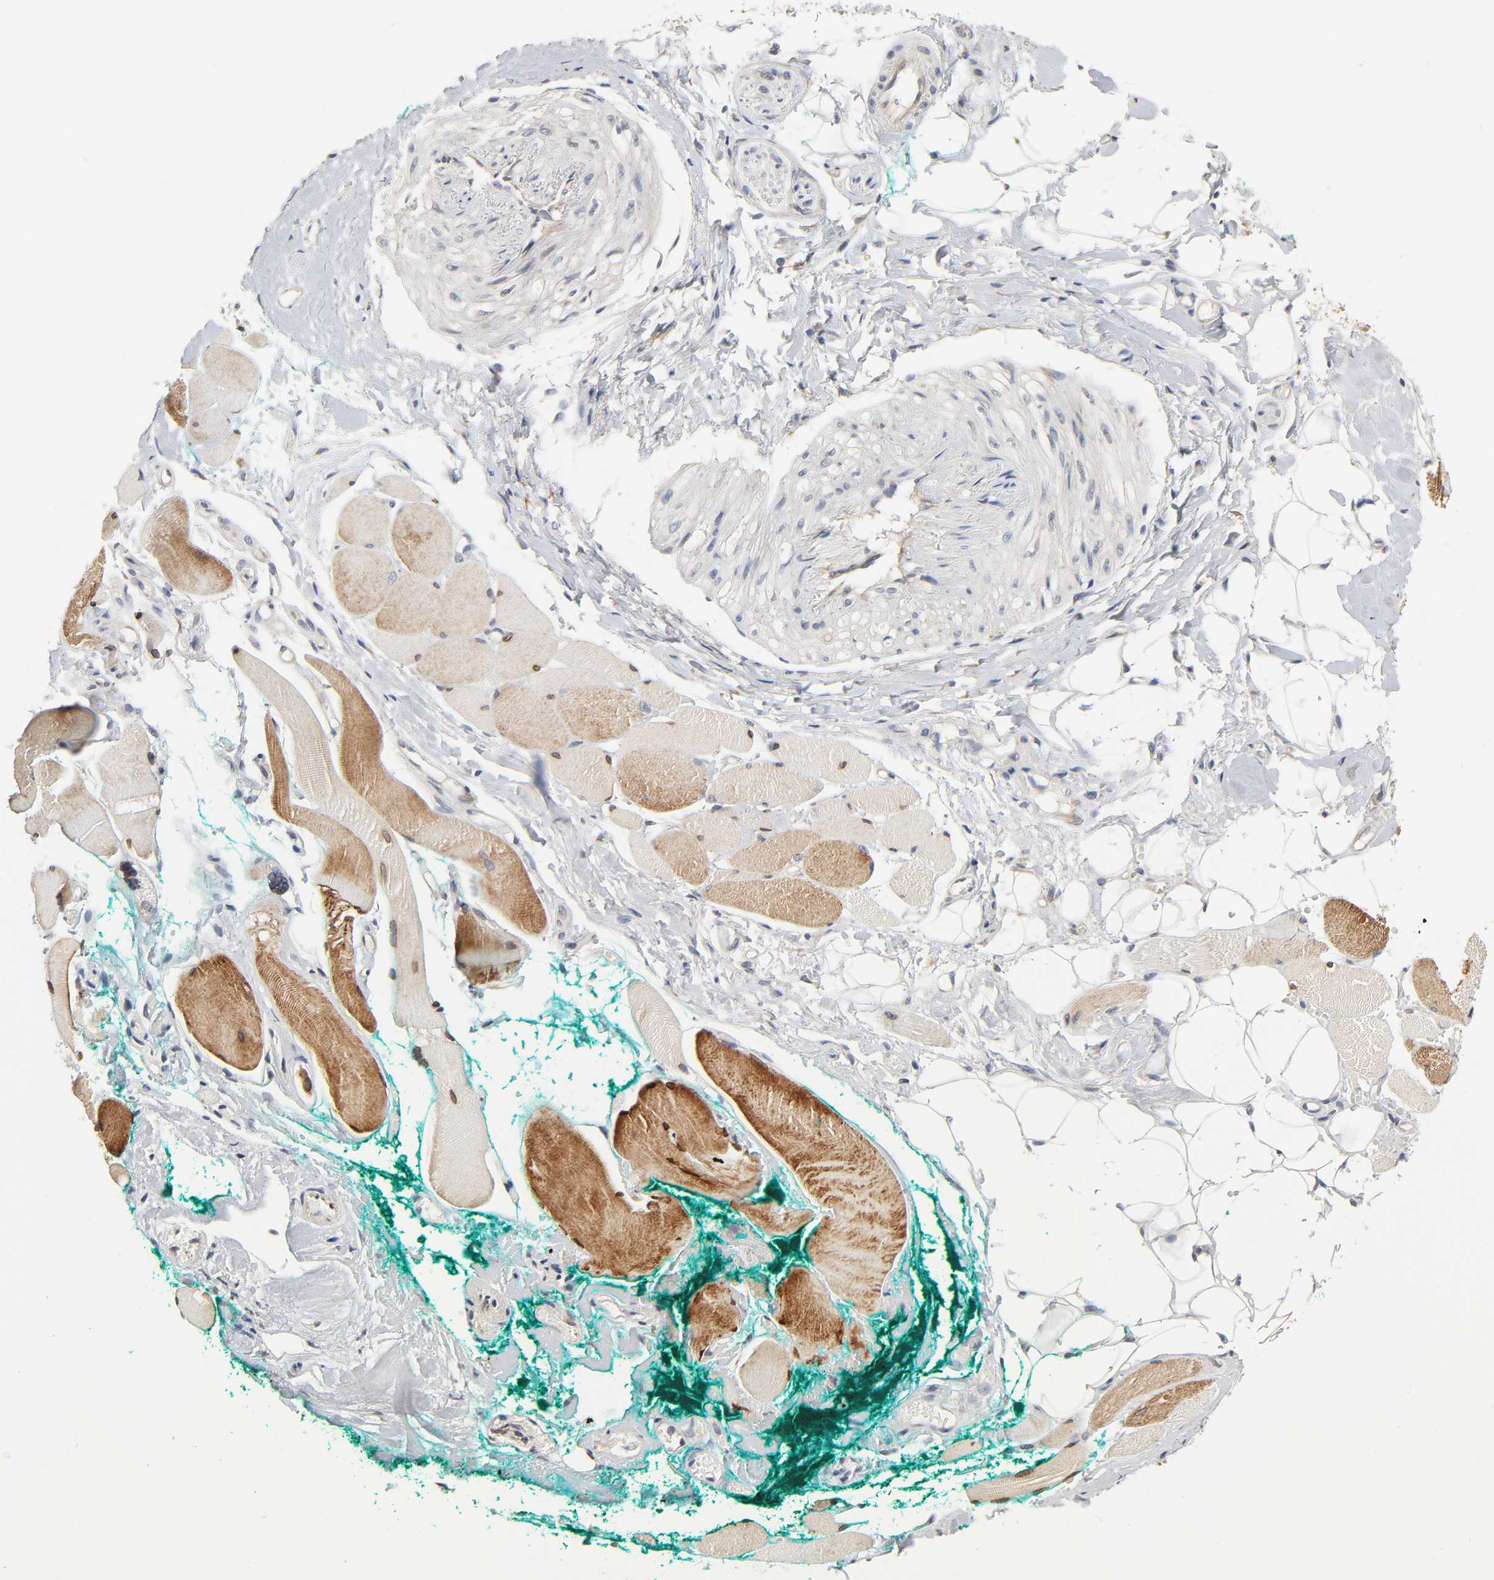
{"staining": {"intensity": "moderate", "quantity": "25%-75%", "location": "cytoplasmic/membranous"}, "tissue": "skeletal muscle", "cell_type": "Myocytes", "image_type": "normal", "snomed": [{"axis": "morphology", "description": "Normal tissue, NOS"}, {"axis": "topography", "description": "Skeletal muscle"}, {"axis": "topography", "description": "Peripheral nerve tissue"}], "caption": "This histopathology image shows IHC staining of benign human skeletal muscle, with medium moderate cytoplasmic/membranous positivity in about 25%-75% of myocytes.", "gene": "HDLBP", "patient": {"sex": "female", "age": 84}}